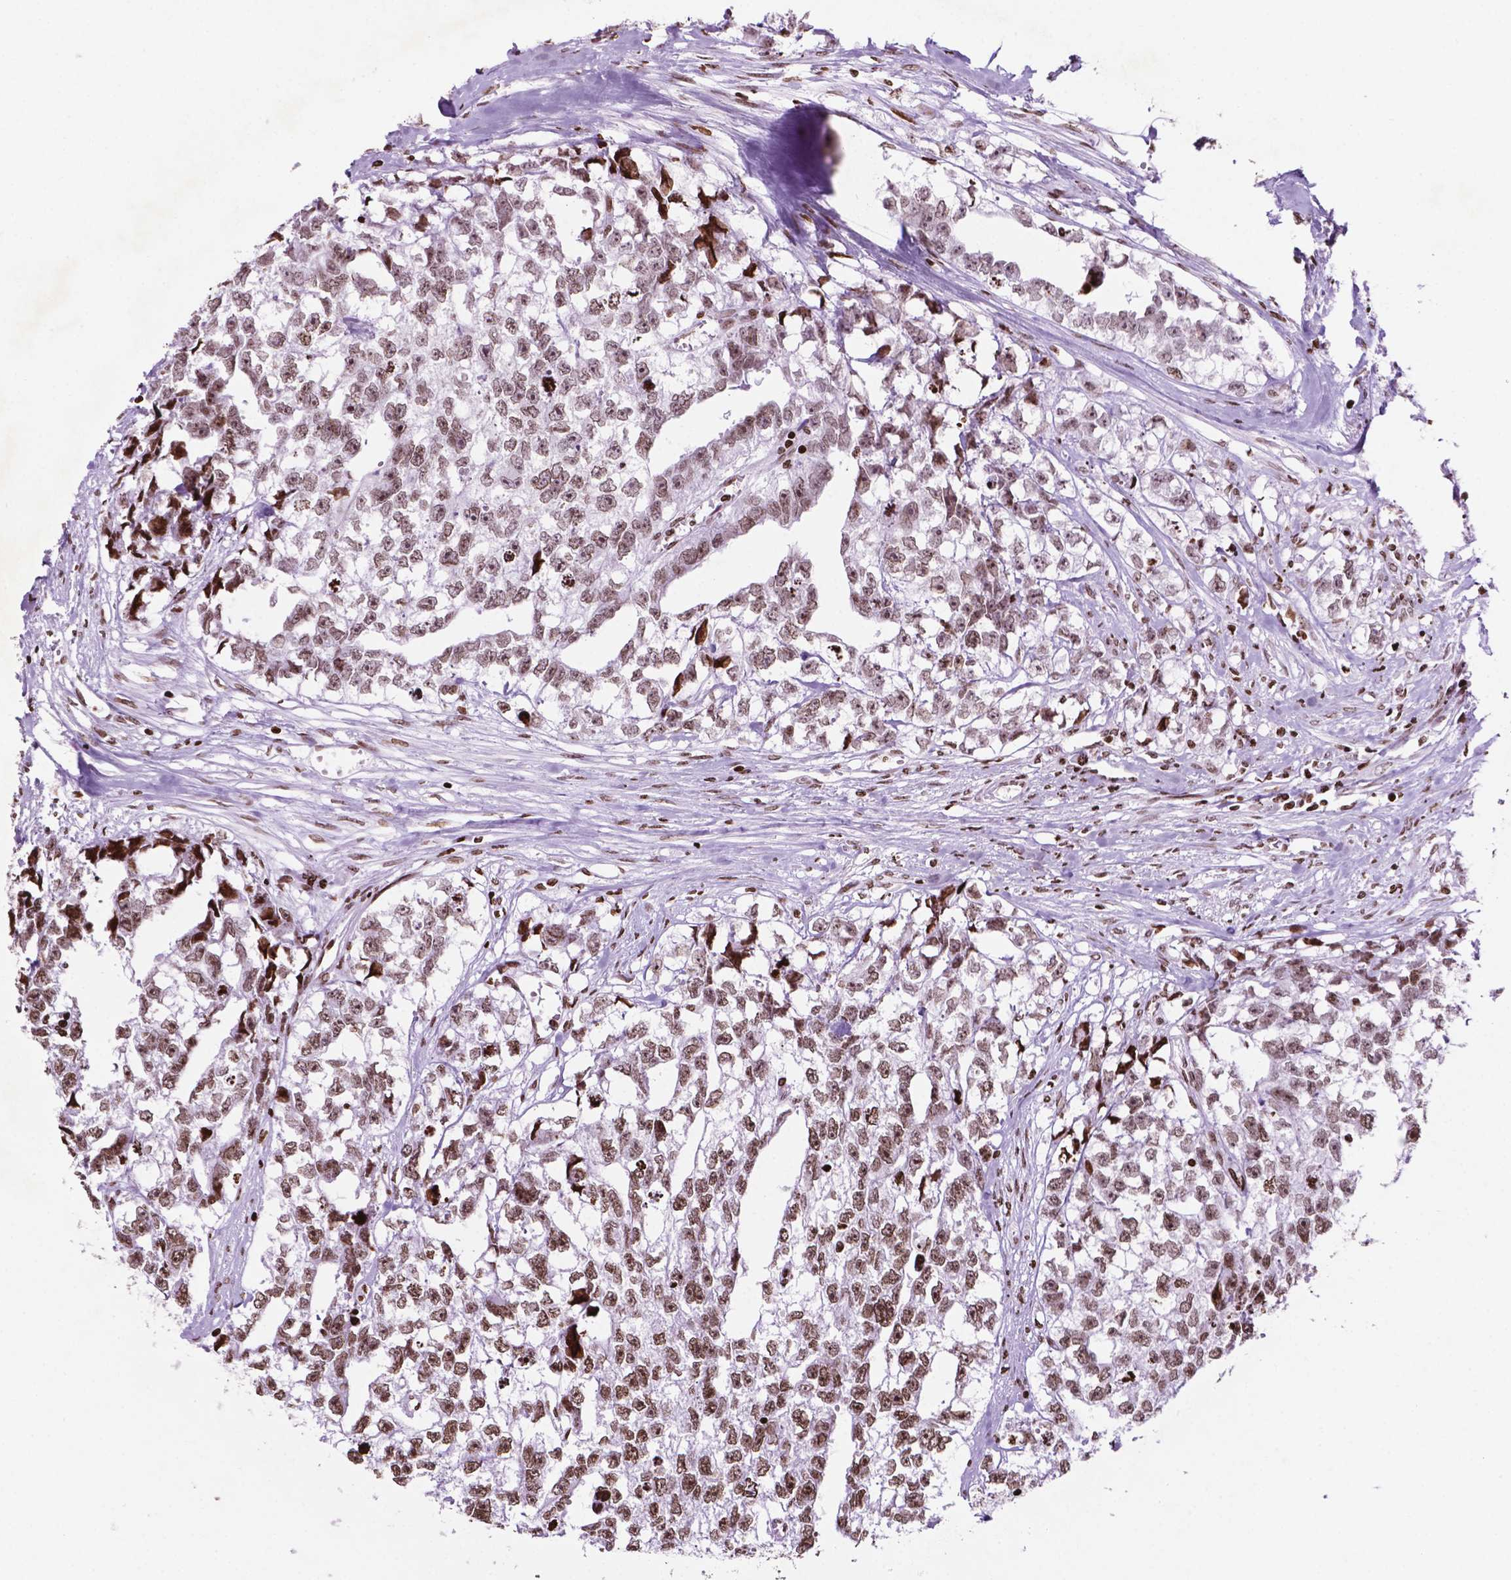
{"staining": {"intensity": "moderate", "quantity": ">75%", "location": "nuclear"}, "tissue": "testis cancer", "cell_type": "Tumor cells", "image_type": "cancer", "snomed": [{"axis": "morphology", "description": "Carcinoma, Embryonal, NOS"}, {"axis": "morphology", "description": "Teratoma, malignant, NOS"}, {"axis": "topography", "description": "Testis"}], "caption": "Protein expression analysis of testis cancer (malignant teratoma) exhibits moderate nuclear expression in about >75% of tumor cells.", "gene": "TMEM250", "patient": {"sex": "male", "age": 44}}